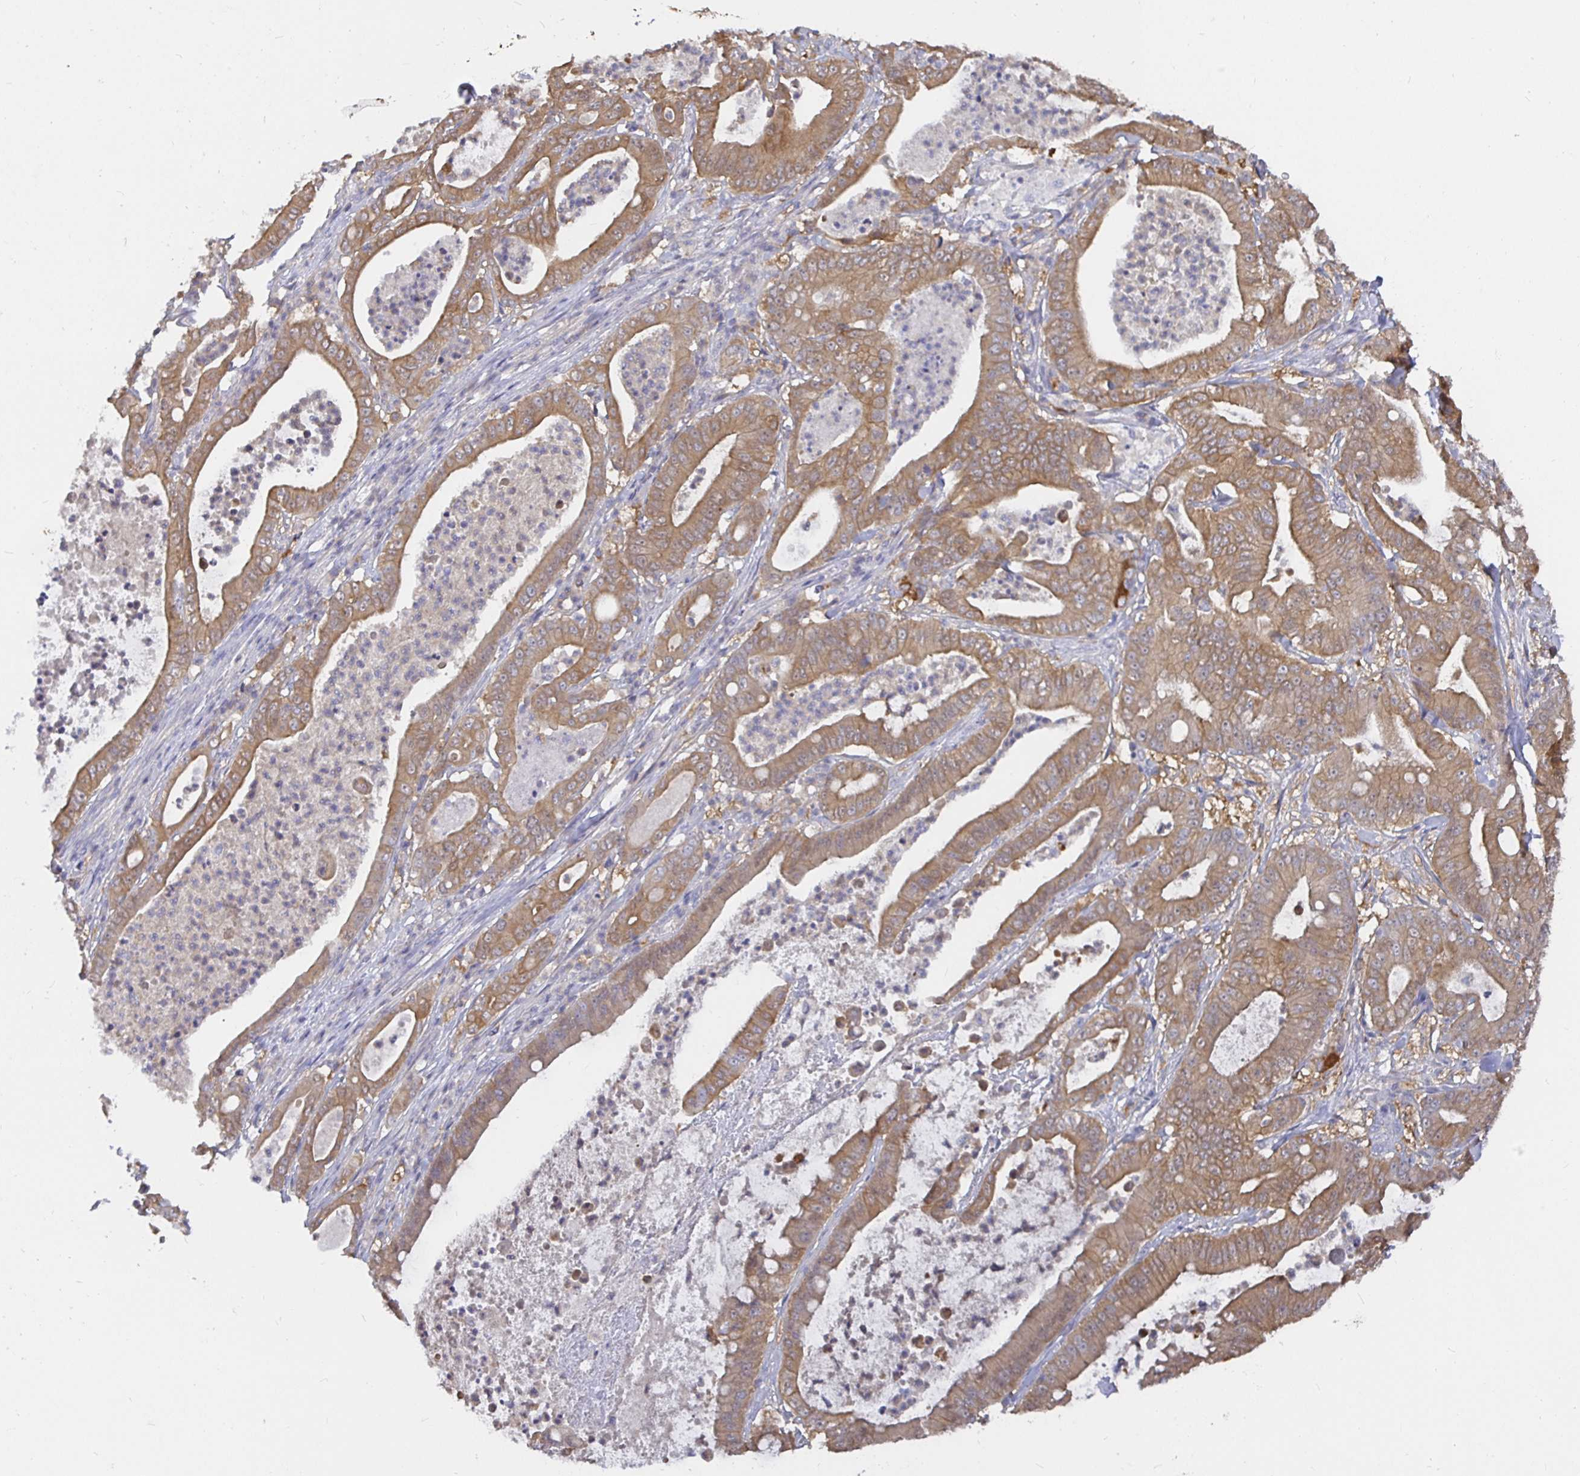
{"staining": {"intensity": "moderate", "quantity": "25%-75%", "location": "cytoplasmic/membranous"}, "tissue": "pancreatic cancer", "cell_type": "Tumor cells", "image_type": "cancer", "snomed": [{"axis": "morphology", "description": "Adenocarcinoma, NOS"}, {"axis": "topography", "description": "Pancreas"}], "caption": "Brown immunohistochemical staining in human pancreatic cancer (adenocarcinoma) exhibits moderate cytoplasmic/membranous staining in about 25%-75% of tumor cells. The staining is performed using DAB brown chromogen to label protein expression. The nuclei are counter-stained blue using hematoxylin.", "gene": "KIF21A", "patient": {"sex": "male", "age": 71}}